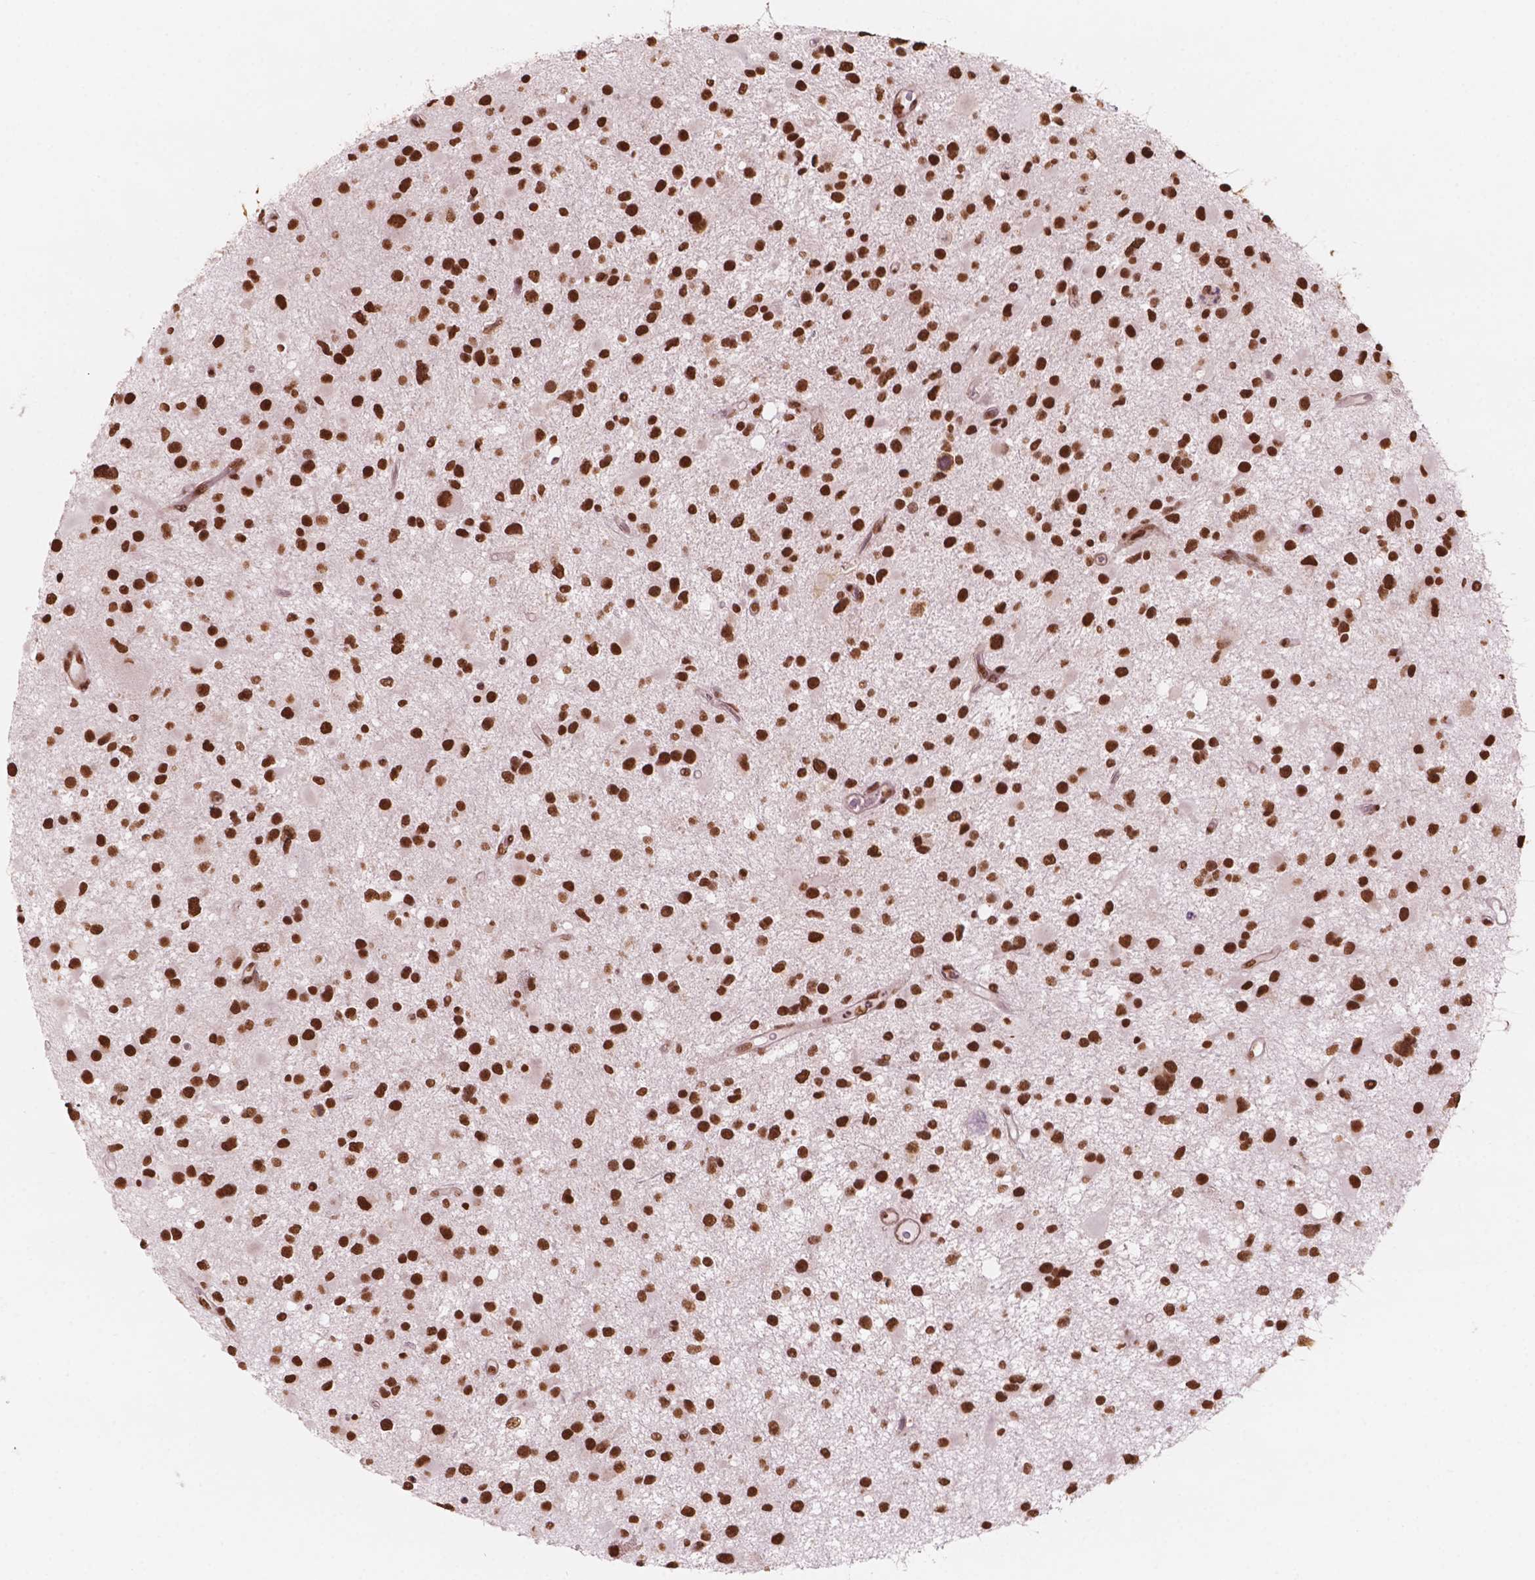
{"staining": {"intensity": "strong", "quantity": ">75%", "location": "nuclear"}, "tissue": "glioma", "cell_type": "Tumor cells", "image_type": "cancer", "snomed": [{"axis": "morphology", "description": "Glioma, malignant, Low grade"}, {"axis": "topography", "description": "Brain"}], "caption": "High-magnification brightfield microscopy of glioma stained with DAB (brown) and counterstained with hematoxylin (blue). tumor cells exhibit strong nuclear positivity is appreciated in about>75% of cells.", "gene": "GTF3C5", "patient": {"sex": "female", "age": 32}}